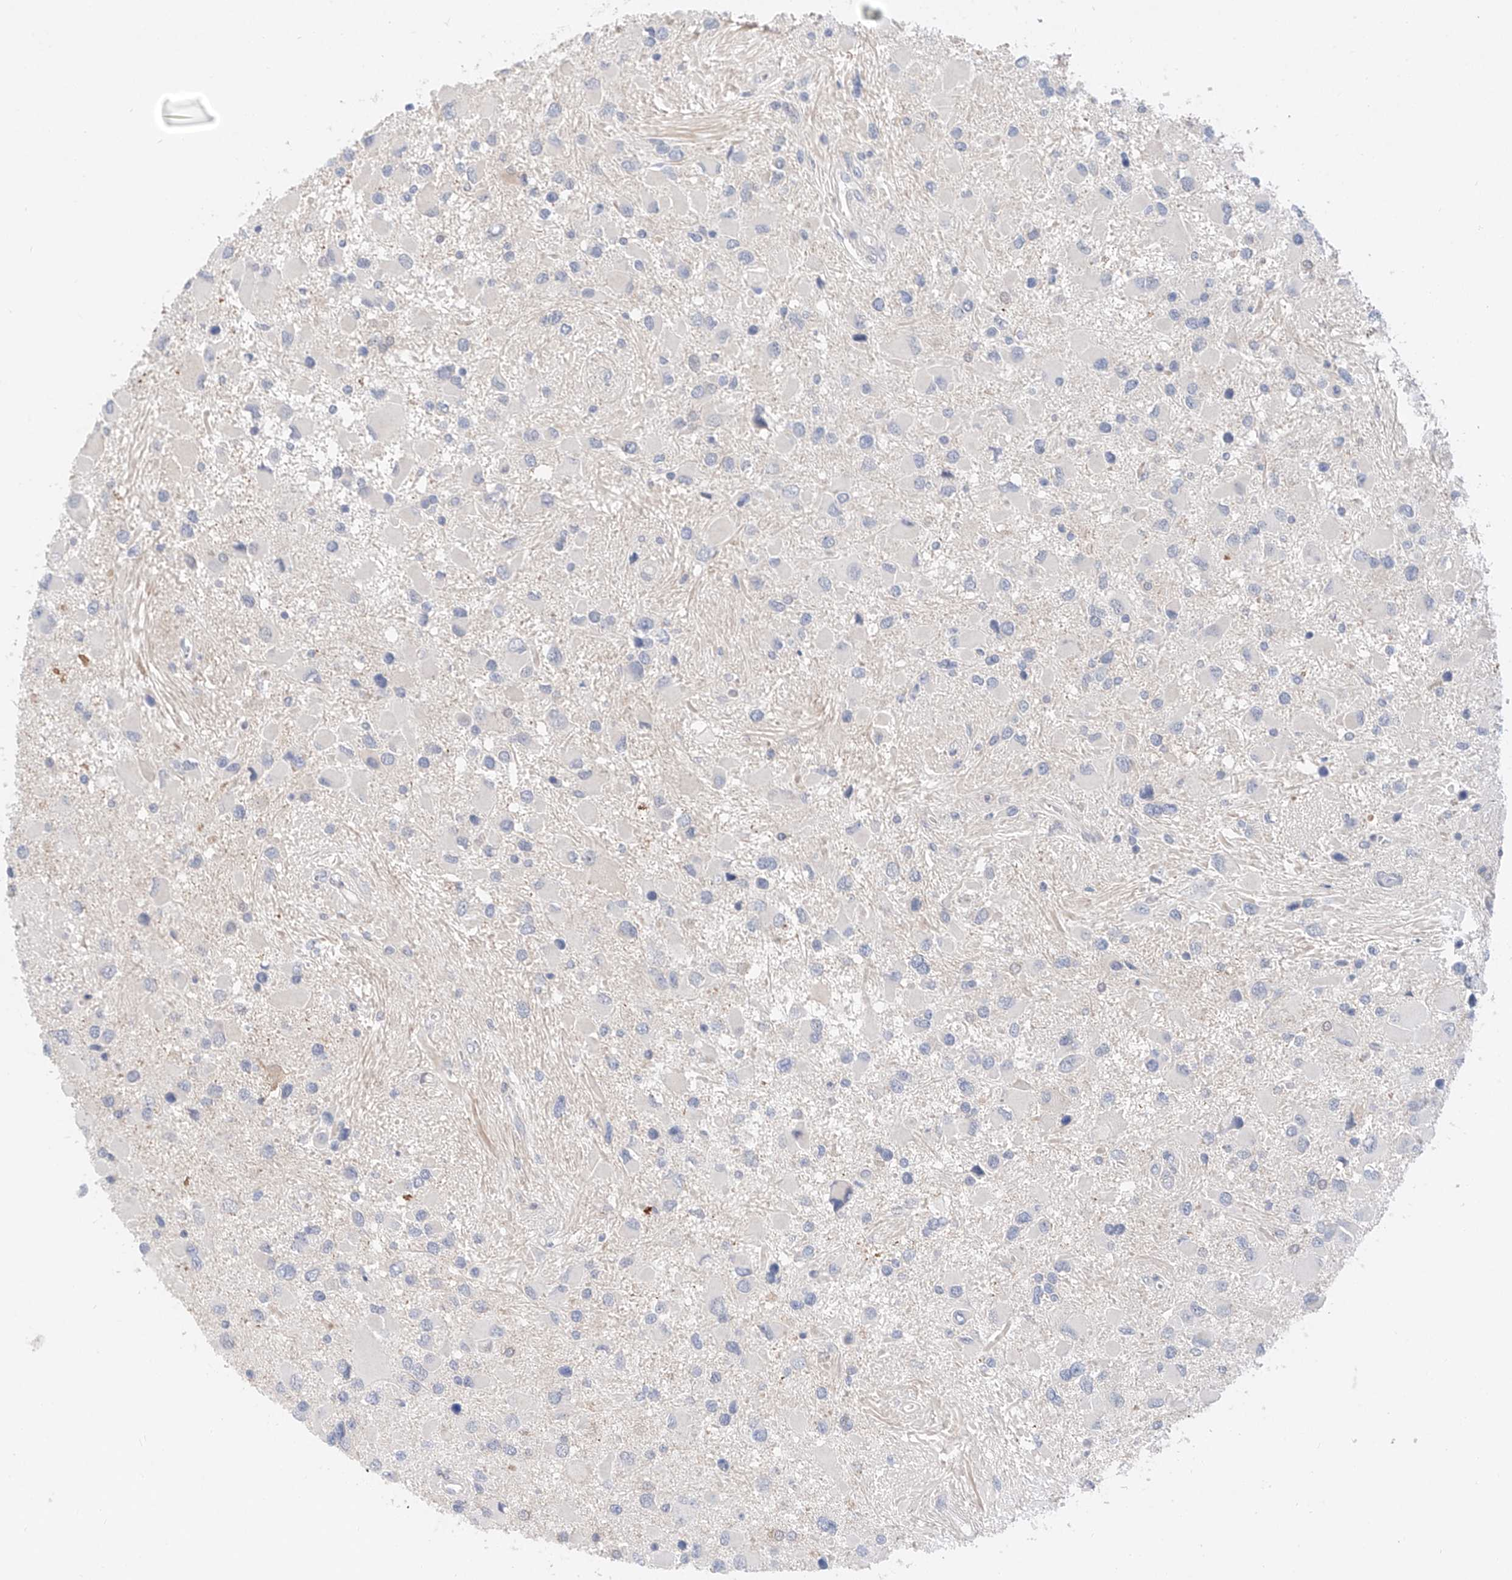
{"staining": {"intensity": "negative", "quantity": "none", "location": "none"}, "tissue": "glioma", "cell_type": "Tumor cells", "image_type": "cancer", "snomed": [{"axis": "morphology", "description": "Glioma, malignant, High grade"}, {"axis": "topography", "description": "Brain"}], "caption": "Malignant high-grade glioma was stained to show a protein in brown. There is no significant expression in tumor cells.", "gene": "FUCA2", "patient": {"sex": "male", "age": 53}}